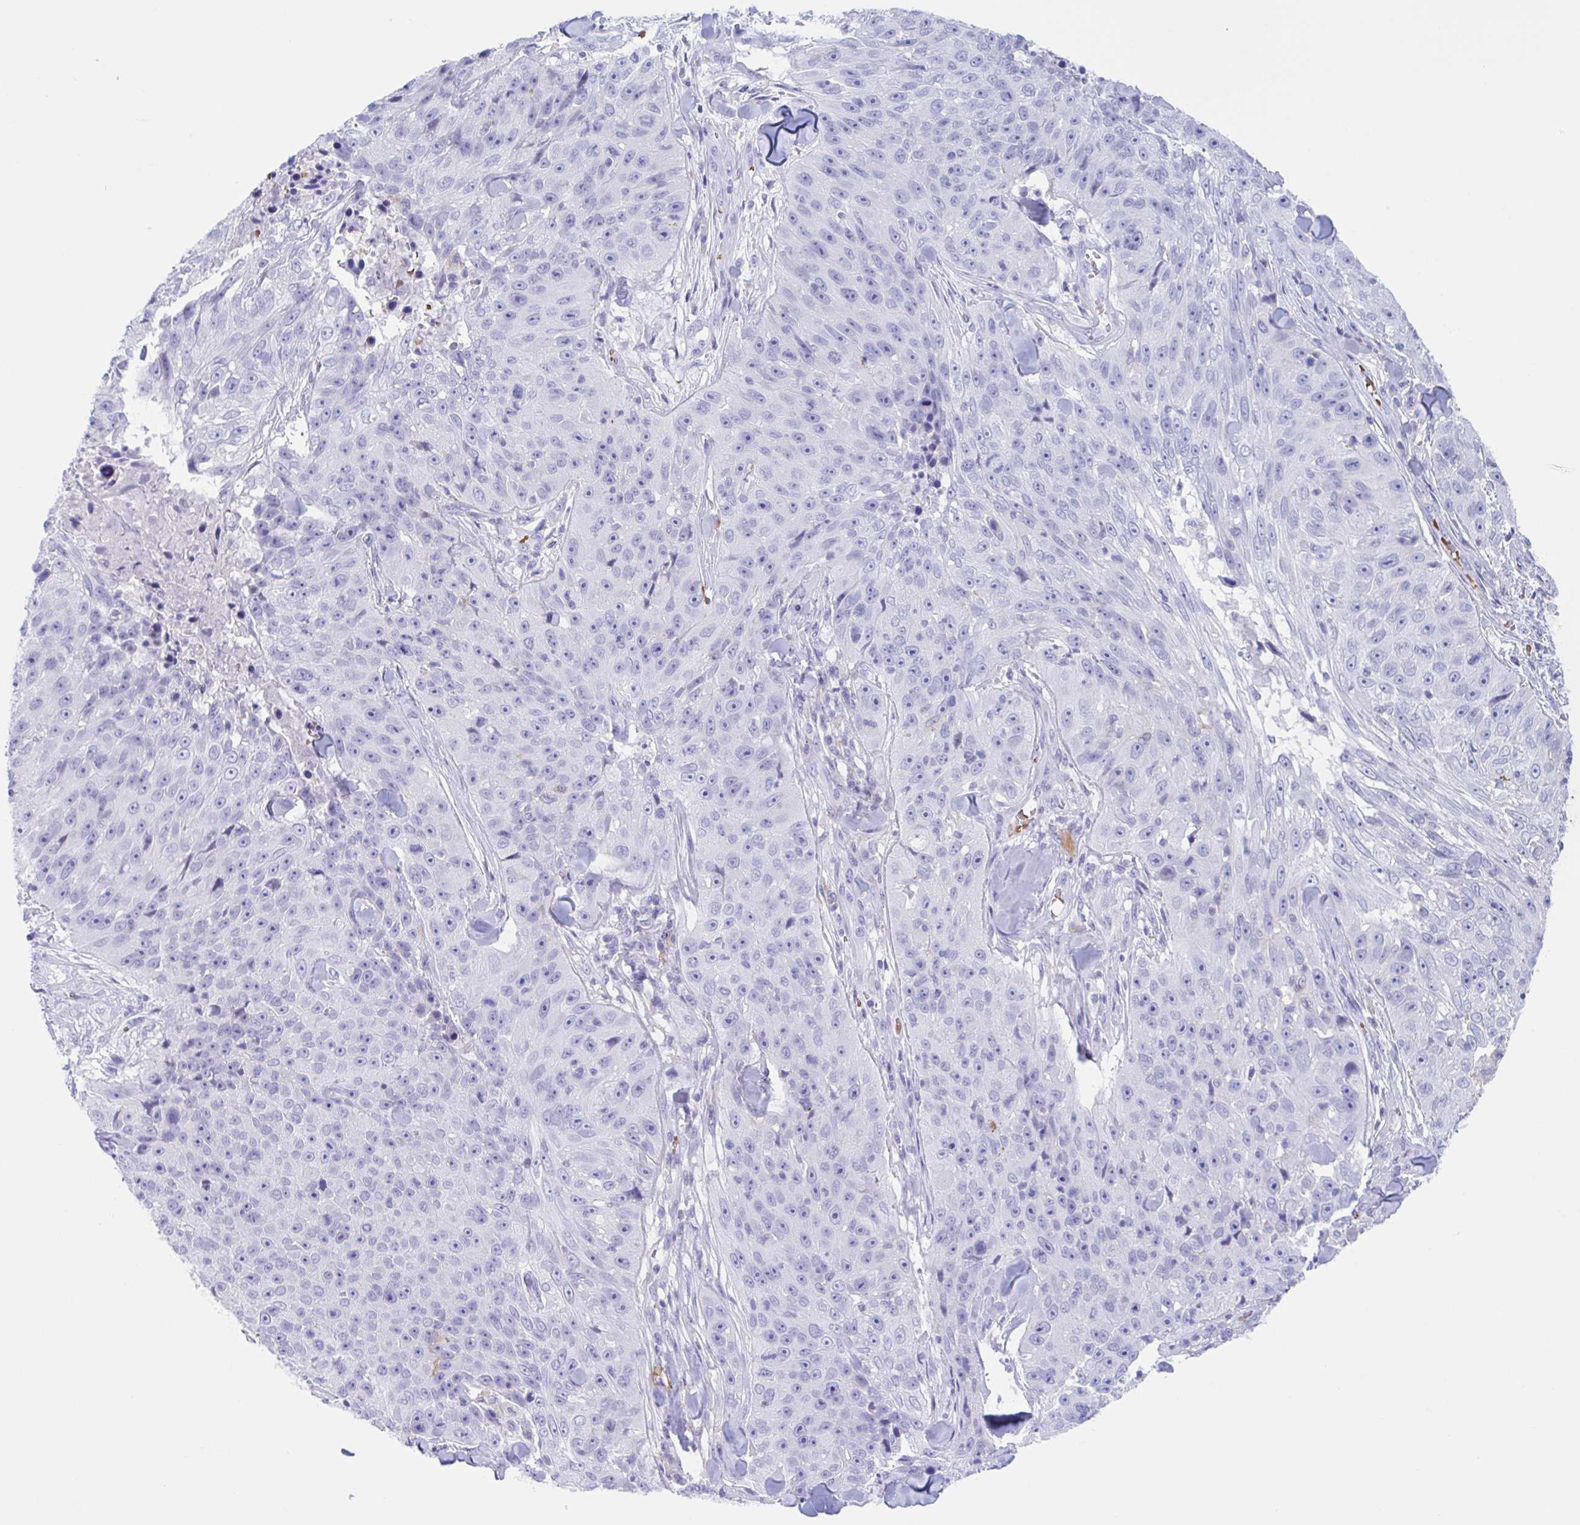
{"staining": {"intensity": "negative", "quantity": "none", "location": "none"}, "tissue": "skin cancer", "cell_type": "Tumor cells", "image_type": "cancer", "snomed": [{"axis": "morphology", "description": "Squamous cell carcinoma, NOS"}, {"axis": "topography", "description": "Skin"}], "caption": "The image displays no staining of tumor cells in skin cancer (squamous cell carcinoma).", "gene": "ANKRD9", "patient": {"sex": "female", "age": 87}}